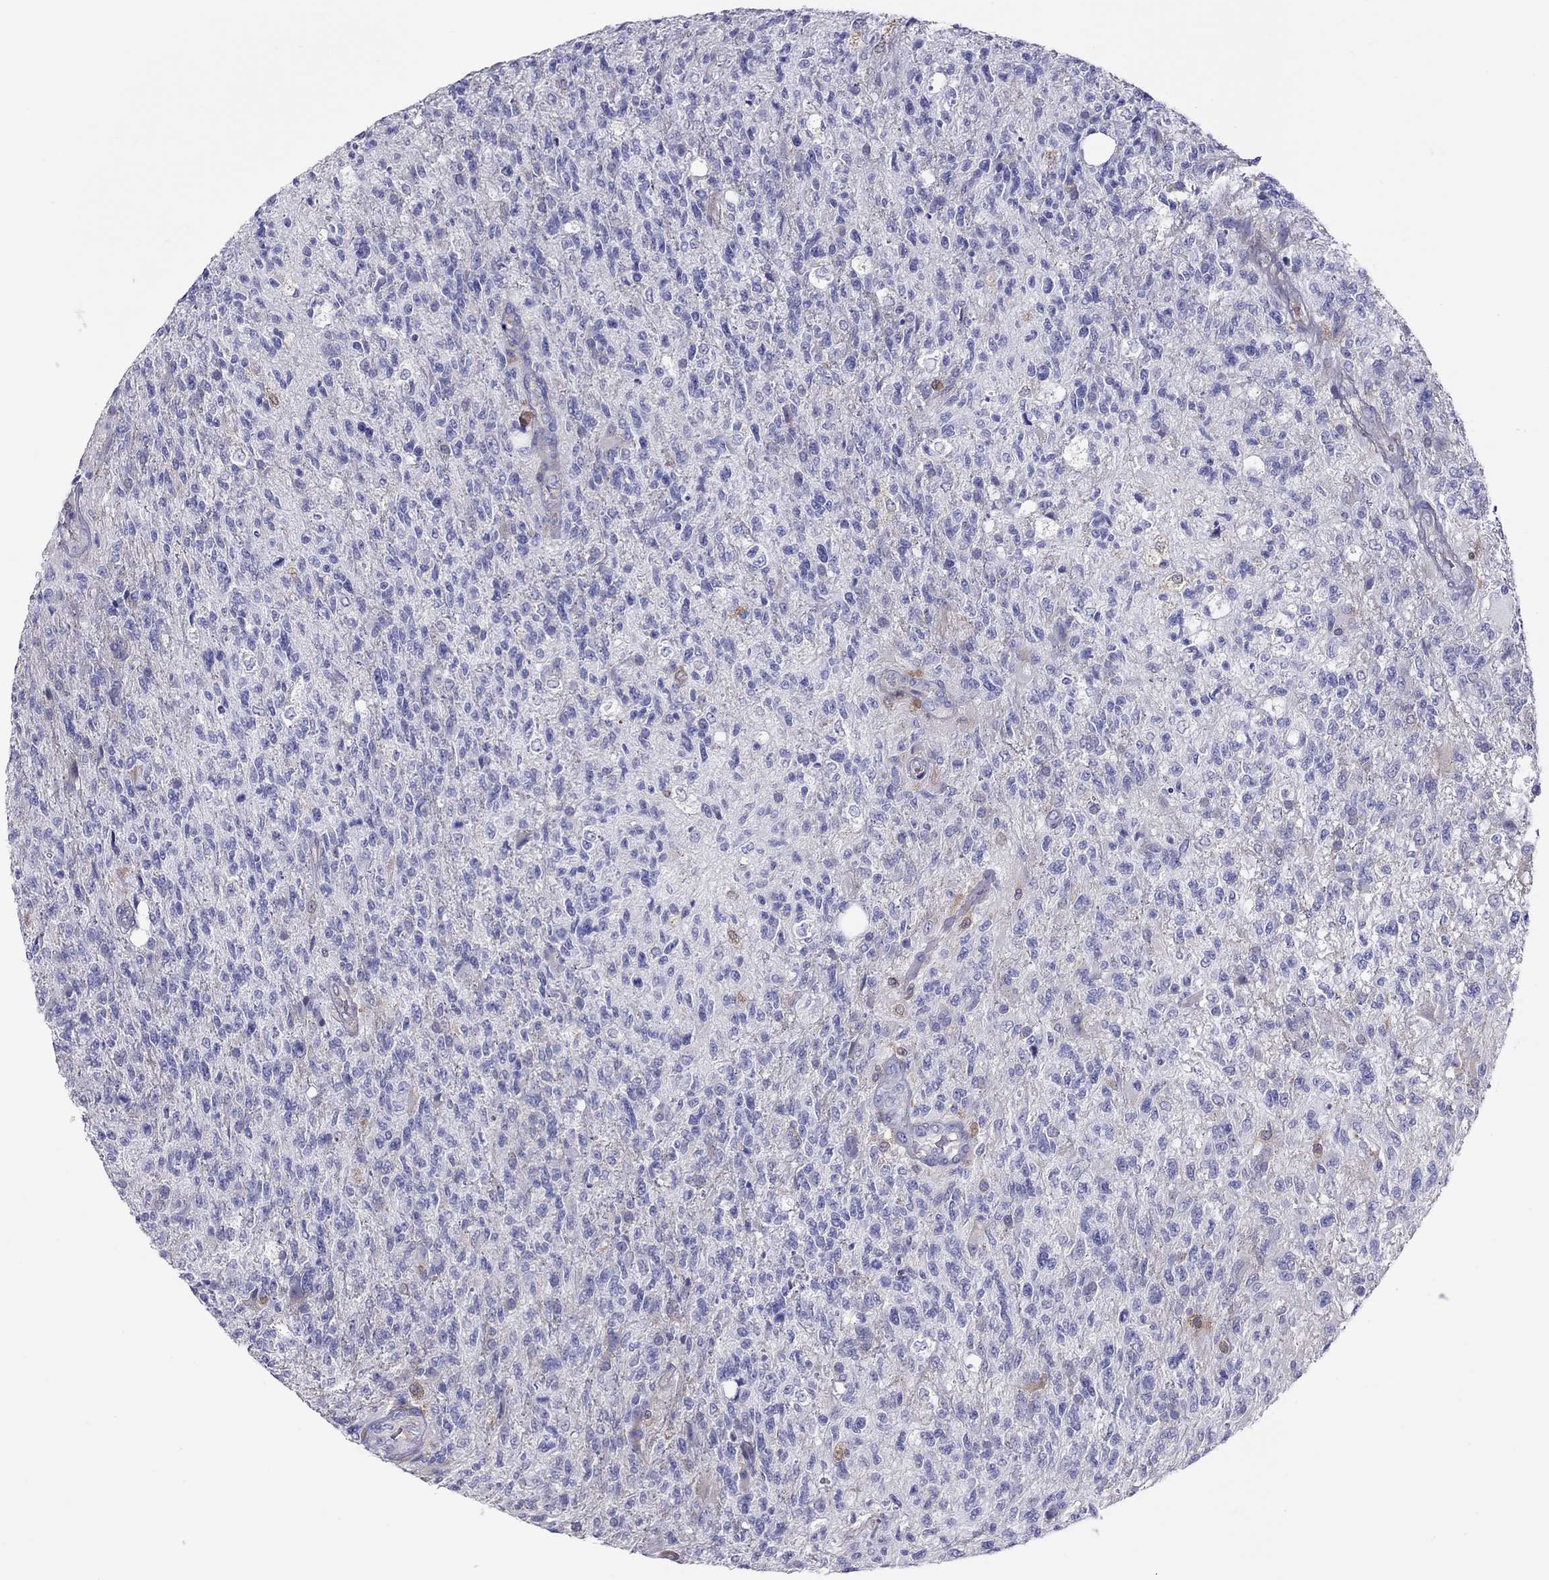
{"staining": {"intensity": "negative", "quantity": "none", "location": "none"}, "tissue": "glioma", "cell_type": "Tumor cells", "image_type": "cancer", "snomed": [{"axis": "morphology", "description": "Glioma, malignant, High grade"}, {"axis": "topography", "description": "Brain"}], "caption": "Immunohistochemical staining of human glioma demonstrates no significant positivity in tumor cells.", "gene": "ALOX15B", "patient": {"sex": "male", "age": 56}}